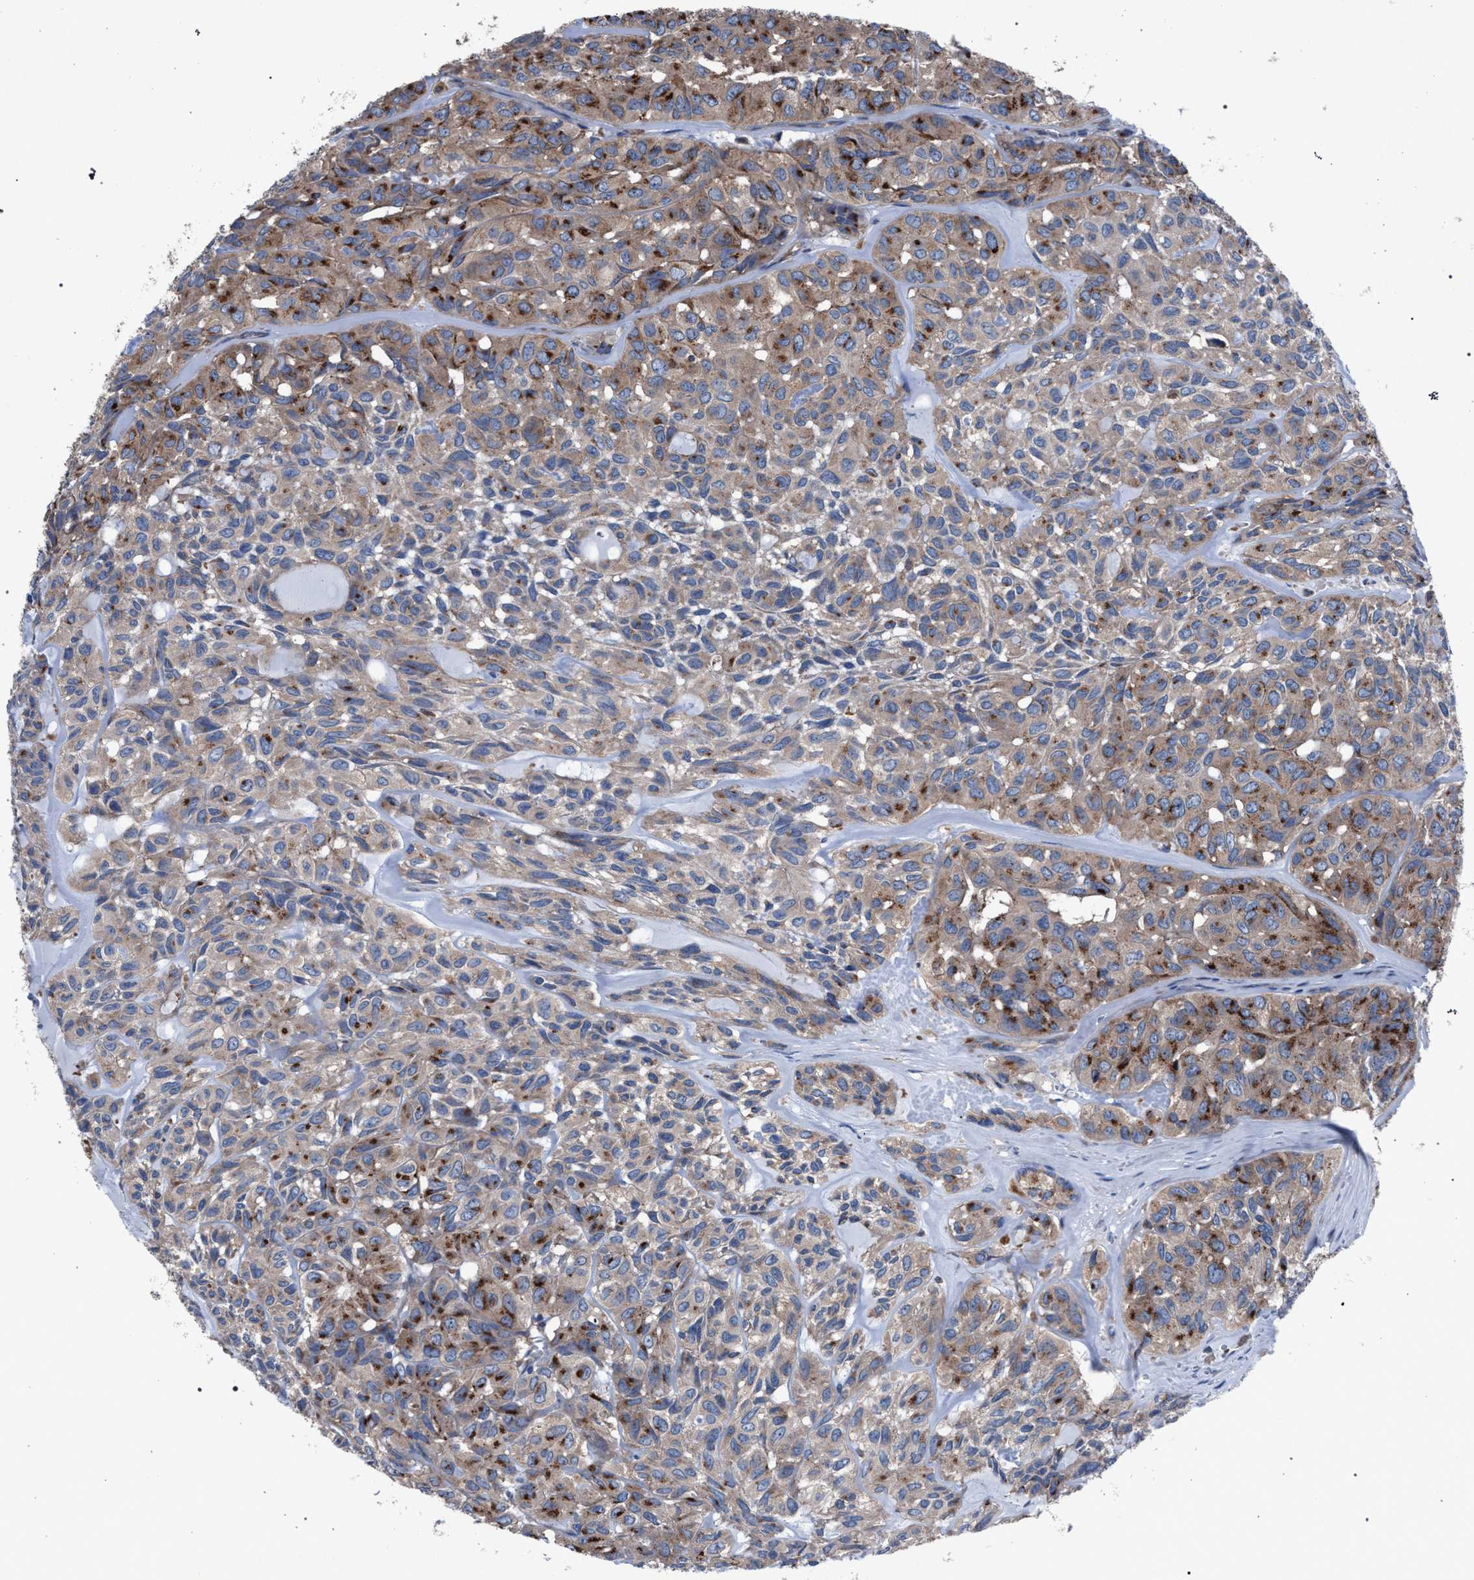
{"staining": {"intensity": "moderate", "quantity": ">75%", "location": "cytoplasmic/membranous"}, "tissue": "head and neck cancer", "cell_type": "Tumor cells", "image_type": "cancer", "snomed": [{"axis": "morphology", "description": "Adenocarcinoma, NOS"}, {"axis": "topography", "description": "Salivary gland, NOS"}, {"axis": "topography", "description": "Head-Neck"}], "caption": "DAB immunohistochemical staining of adenocarcinoma (head and neck) demonstrates moderate cytoplasmic/membranous protein expression in approximately >75% of tumor cells.", "gene": "ATP6V0A1", "patient": {"sex": "female", "age": 76}}